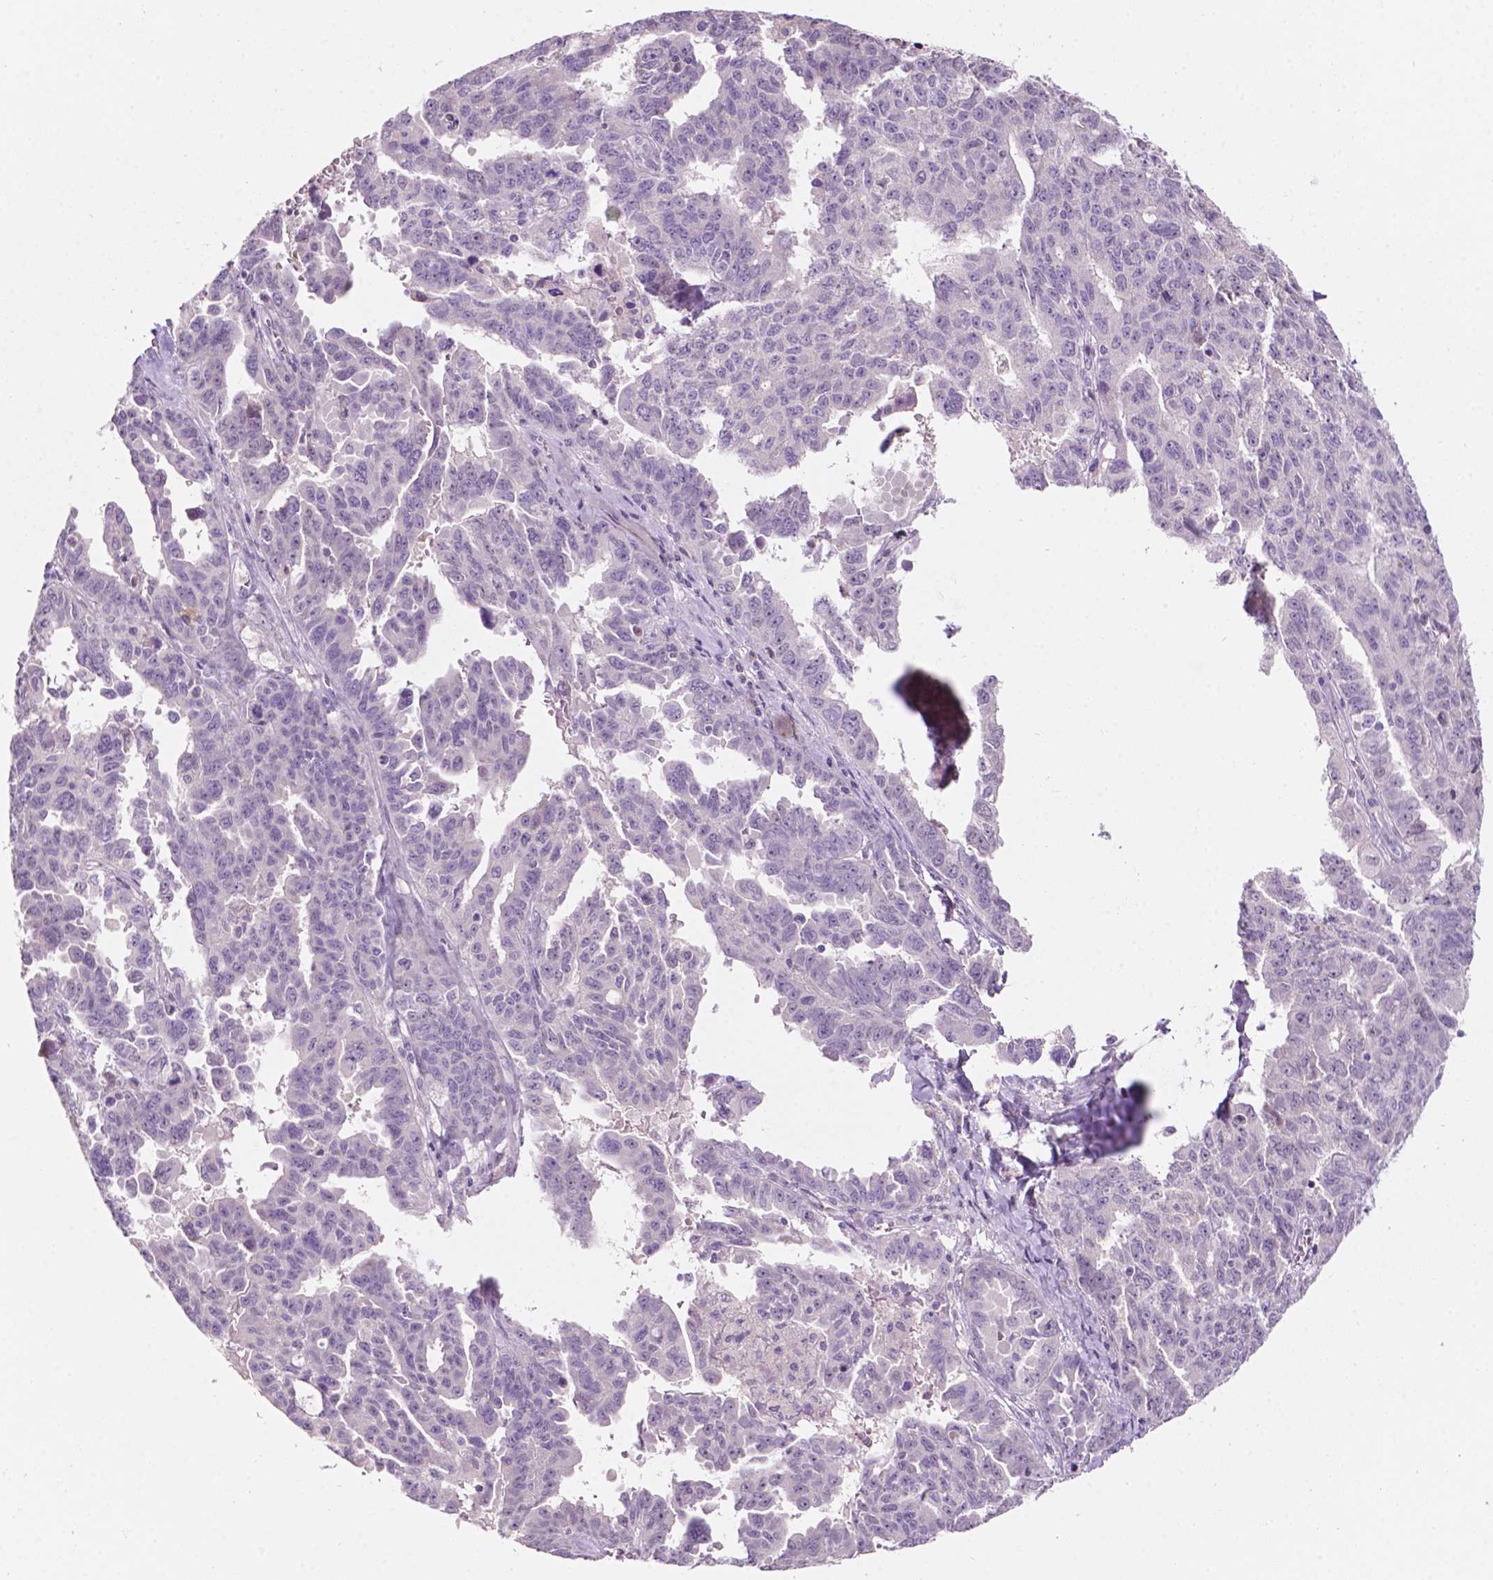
{"staining": {"intensity": "negative", "quantity": "none", "location": "none"}, "tissue": "ovarian cancer", "cell_type": "Tumor cells", "image_type": "cancer", "snomed": [{"axis": "morphology", "description": "Adenocarcinoma, NOS"}, {"axis": "morphology", "description": "Carcinoma, endometroid"}, {"axis": "topography", "description": "Ovary"}], "caption": "Immunohistochemistry (IHC) of human adenocarcinoma (ovarian) exhibits no expression in tumor cells.", "gene": "TM6SF2", "patient": {"sex": "female", "age": 72}}